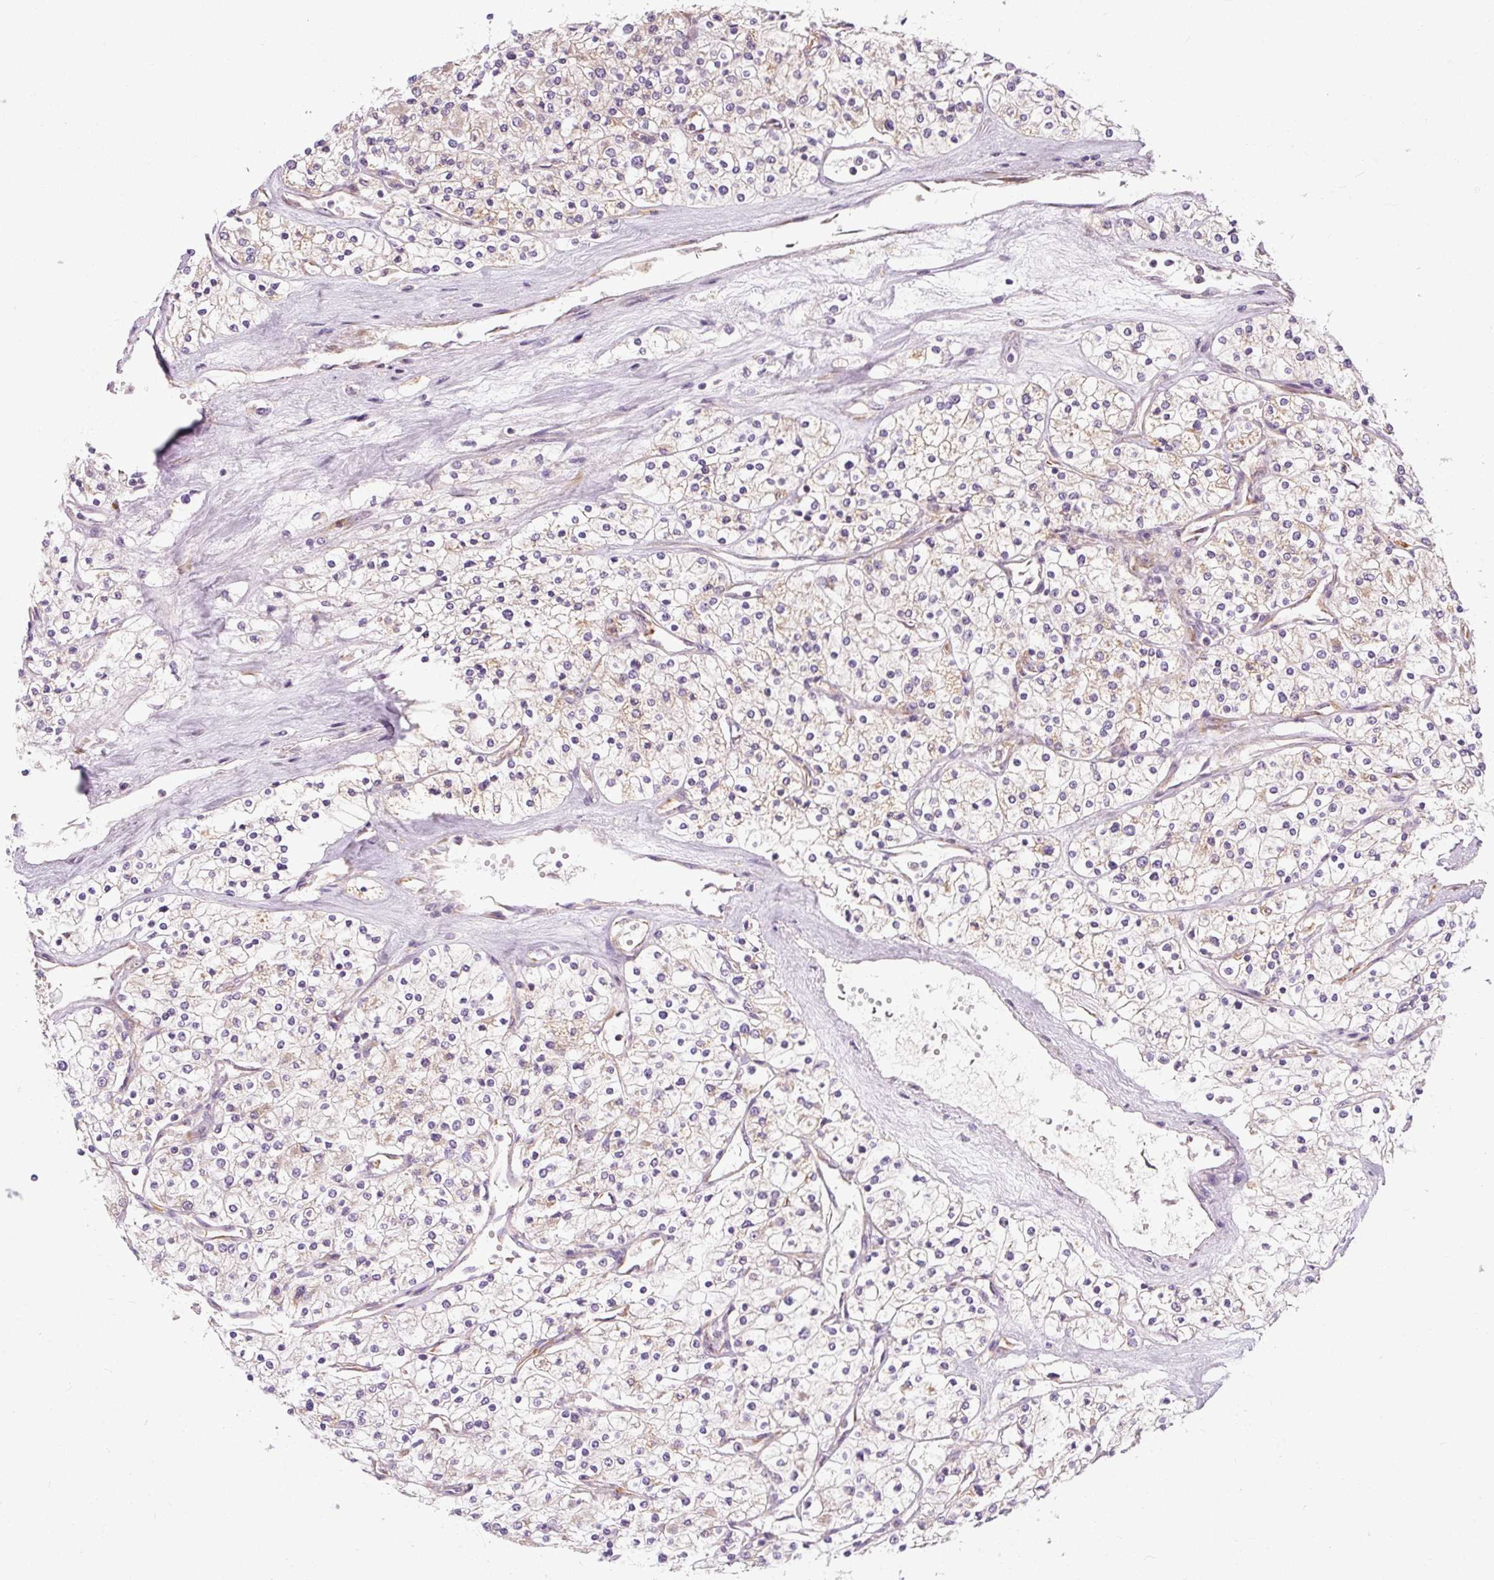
{"staining": {"intensity": "weak", "quantity": "25%-75%", "location": "cytoplasmic/membranous"}, "tissue": "renal cancer", "cell_type": "Tumor cells", "image_type": "cancer", "snomed": [{"axis": "morphology", "description": "Adenocarcinoma, NOS"}, {"axis": "topography", "description": "Kidney"}], "caption": "Immunohistochemistry photomicrograph of human renal cancer (adenocarcinoma) stained for a protein (brown), which displays low levels of weak cytoplasmic/membranous staining in about 25%-75% of tumor cells.", "gene": "PRSS48", "patient": {"sex": "male", "age": 80}}